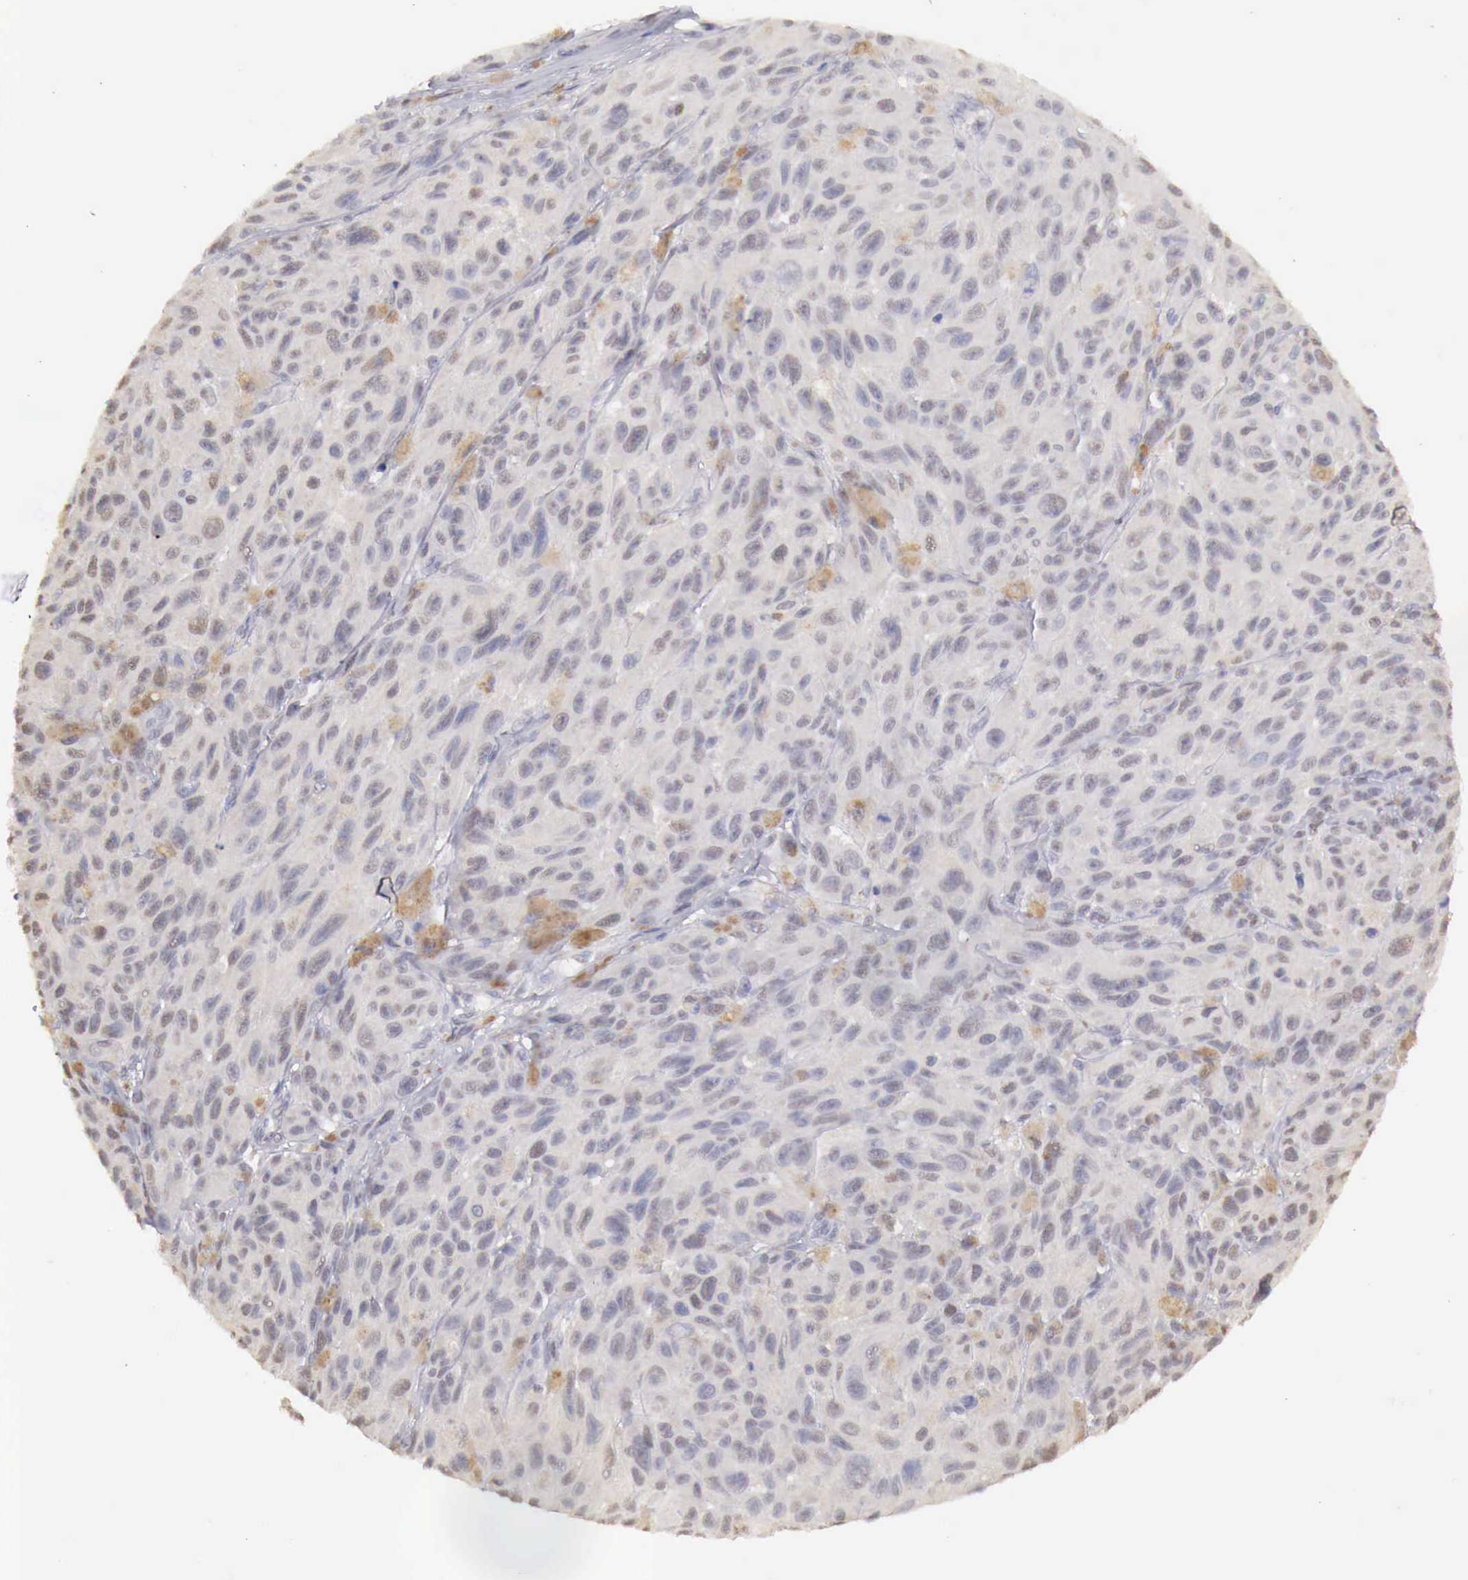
{"staining": {"intensity": "negative", "quantity": "none", "location": "none"}, "tissue": "melanoma", "cell_type": "Tumor cells", "image_type": "cancer", "snomed": [{"axis": "morphology", "description": "Malignant melanoma, NOS"}, {"axis": "topography", "description": "Skin"}], "caption": "A high-resolution image shows IHC staining of melanoma, which reveals no significant staining in tumor cells.", "gene": "UBA1", "patient": {"sex": "male", "age": 70}}